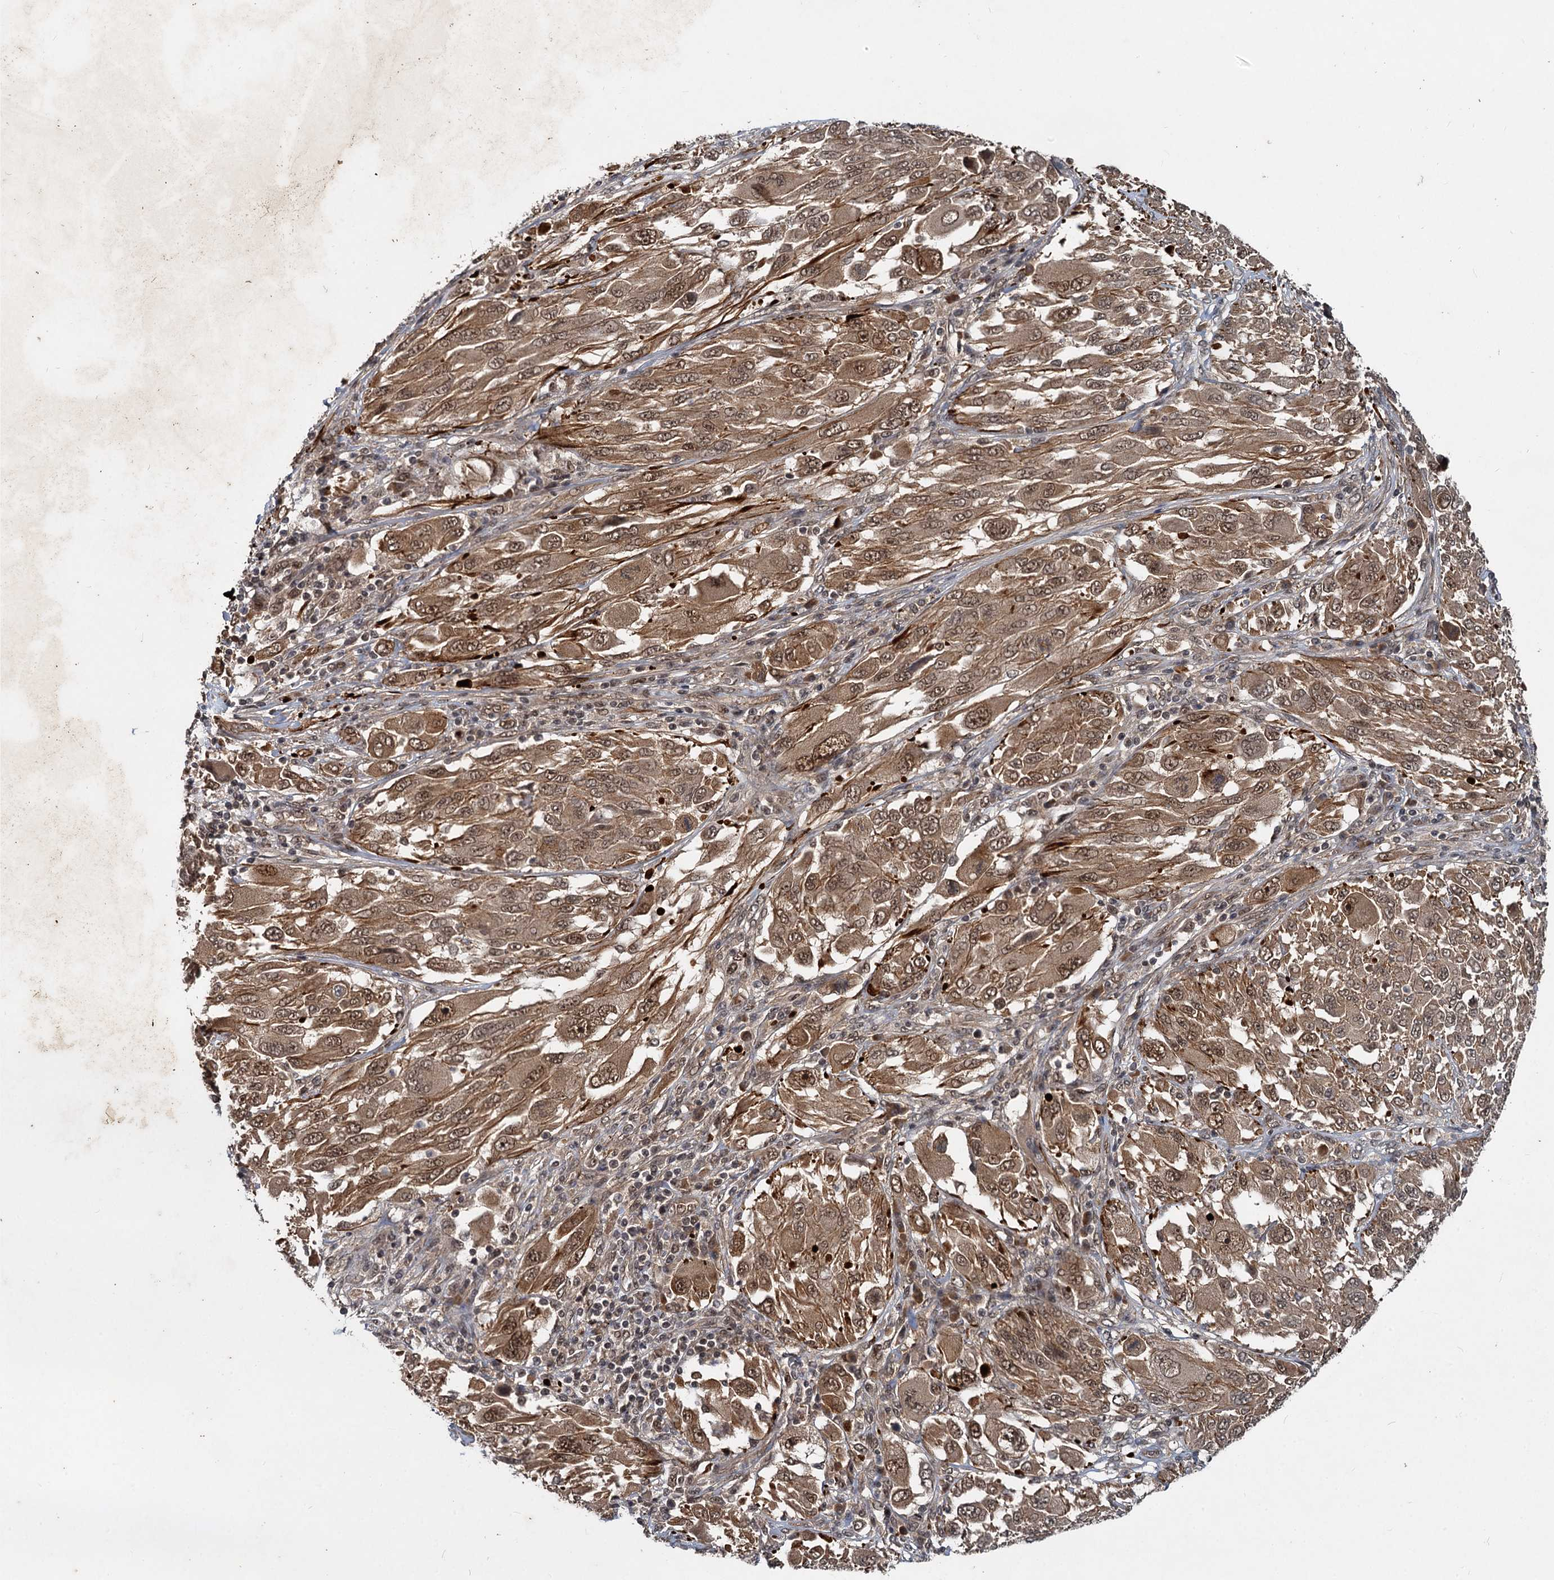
{"staining": {"intensity": "moderate", "quantity": ">75%", "location": "cytoplasmic/membranous,nuclear"}, "tissue": "melanoma", "cell_type": "Tumor cells", "image_type": "cancer", "snomed": [{"axis": "morphology", "description": "Malignant melanoma, NOS"}, {"axis": "topography", "description": "Skin"}], "caption": "Protein analysis of malignant melanoma tissue displays moderate cytoplasmic/membranous and nuclear staining in approximately >75% of tumor cells. (DAB (3,3'-diaminobenzidine) = brown stain, brightfield microscopy at high magnification).", "gene": "RITA1", "patient": {"sex": "female", "age": 91}}